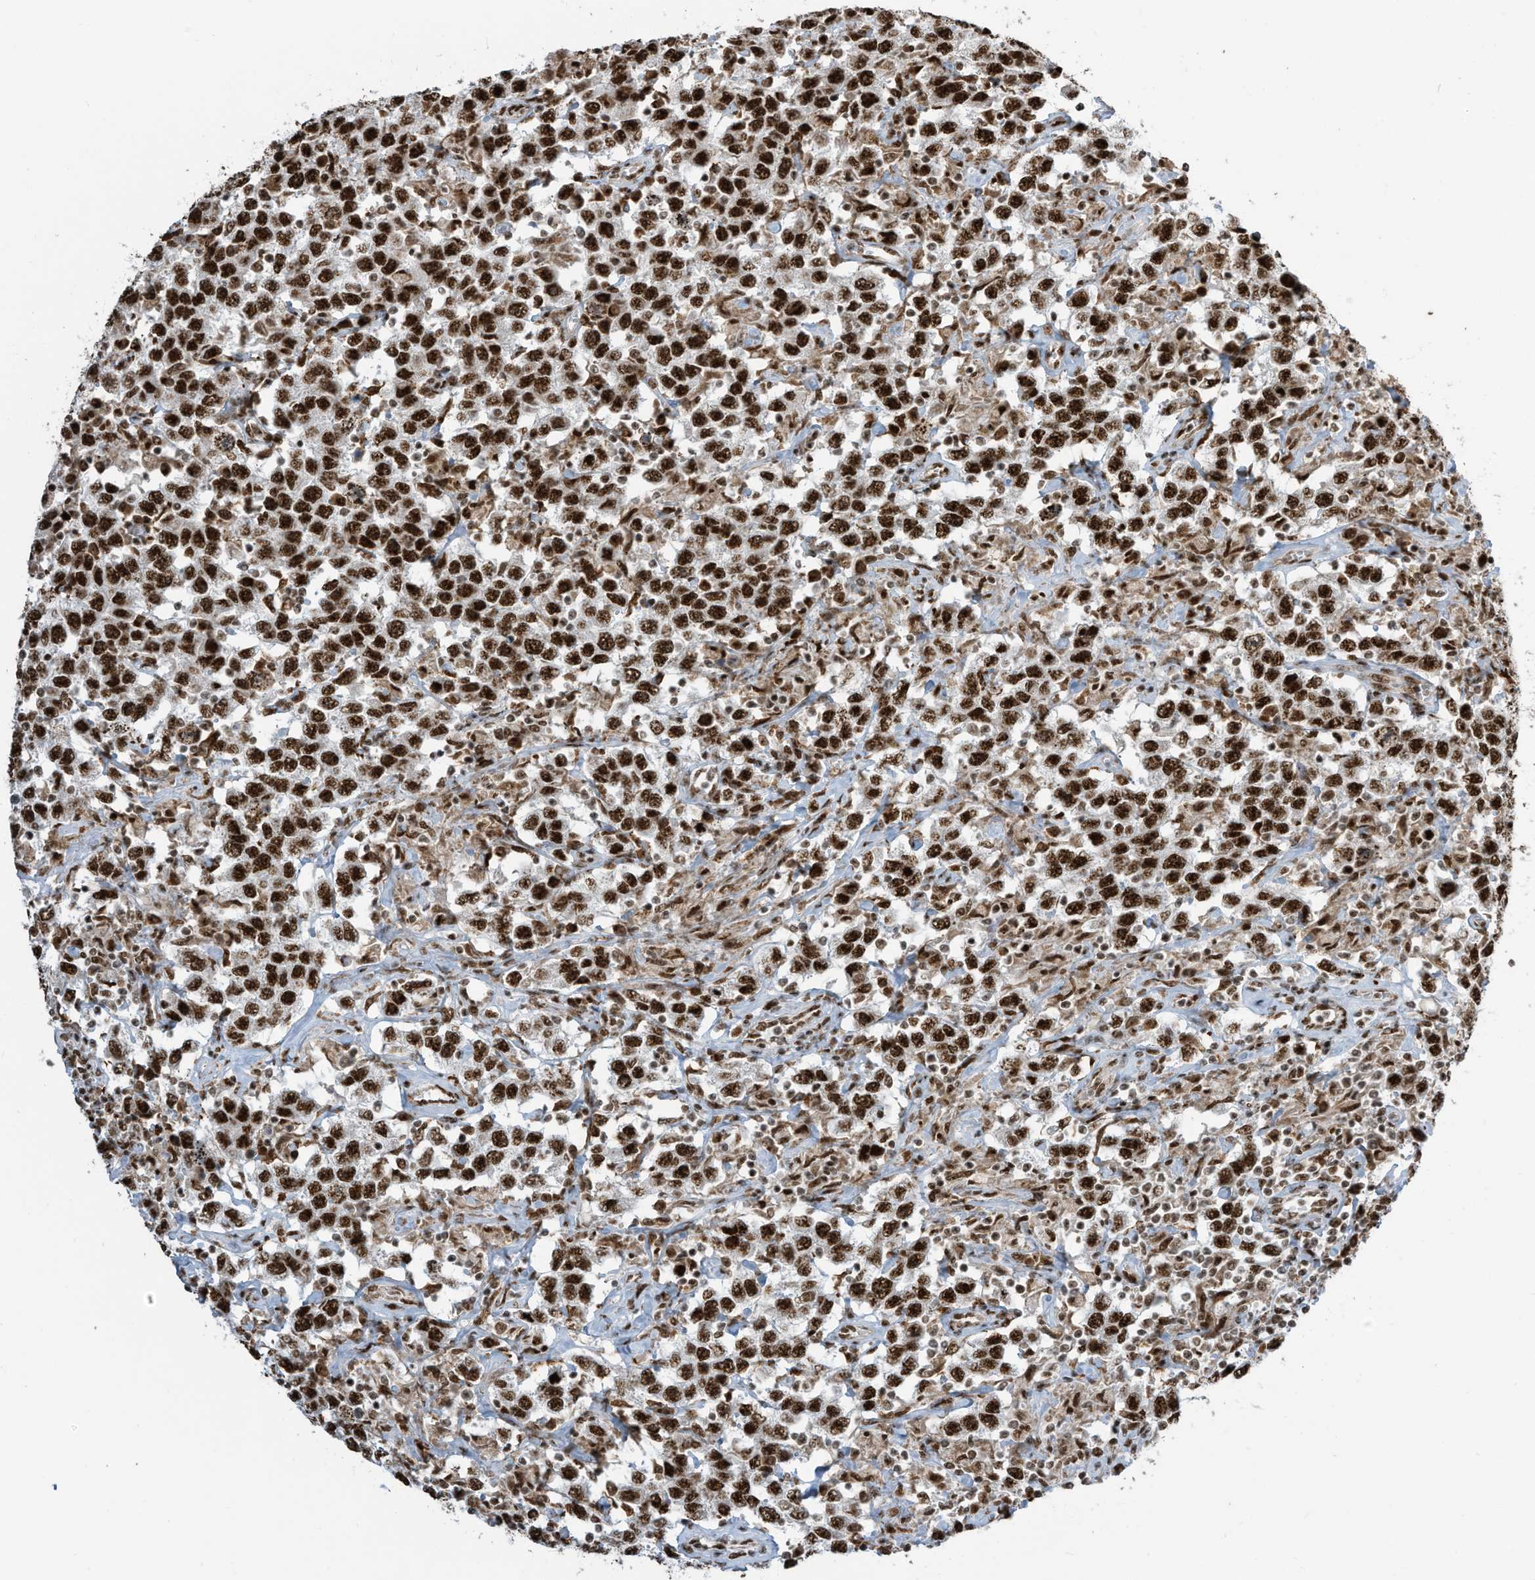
{"staining": {"intensity": "strong", "quantity": ">75%", "location": "nuclear"}, "tissue": "testis cancer", "cell_type": "Tumor cells", "image_type": "cancer", "snomed": [{"axis": "morphology", "description": "Seminoma, NOS"}, {"axis": "topography", "description": "Testis"}], "caption": "Immunohistochemical staining of human testis cancer reveals strong nuclear protein staining in about >75% of tumor cells. (Stains: DAB (3,3'-diaminobenzidine) in brown, nuclei in blue, Microscopy: brightfield microscopy at high magnification).", "gene": "LBH", "patient": {"sex": "male", "age": 41}}